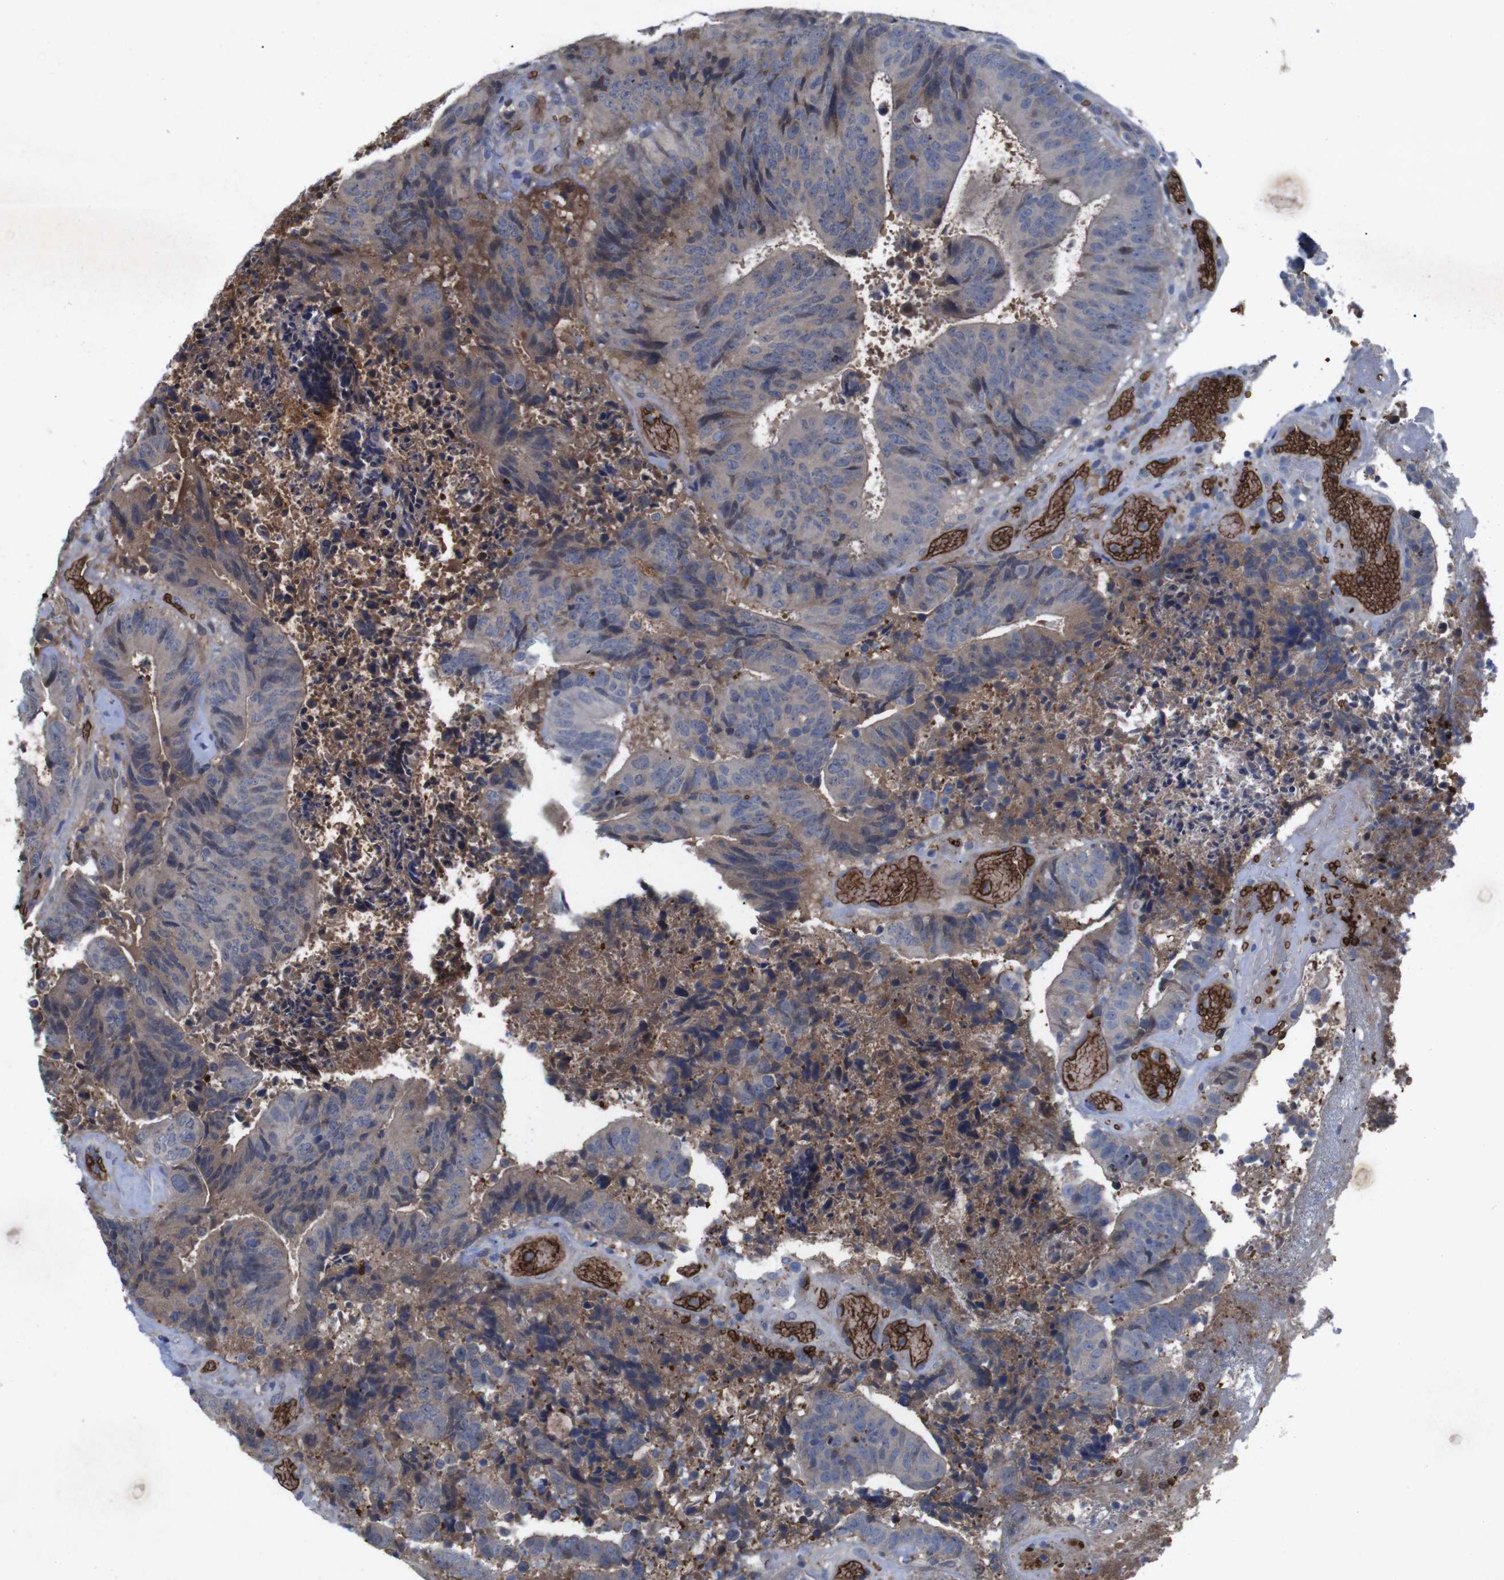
{"staining": {"intensity": "weak", "quantity": ">75%", "location": "cytoplasmic/membranous"}, "tissue": "colorectal cancer", "cell_type": "Tumor cells", "image_type": "cancer", "snomed": [{"axis": "morphology", "description": "Adenocarcinoma, NOS"}, {"axis": "topography", "description": "Rectum"}], "caption": "Colorectal cancer stained with a brown dye demonstrates weak cytoplasmic/membranous positive staining in approximately >75% of tumor cells.", "gene": "SPTB", "patient": {"sex": "male", "age": 72}}